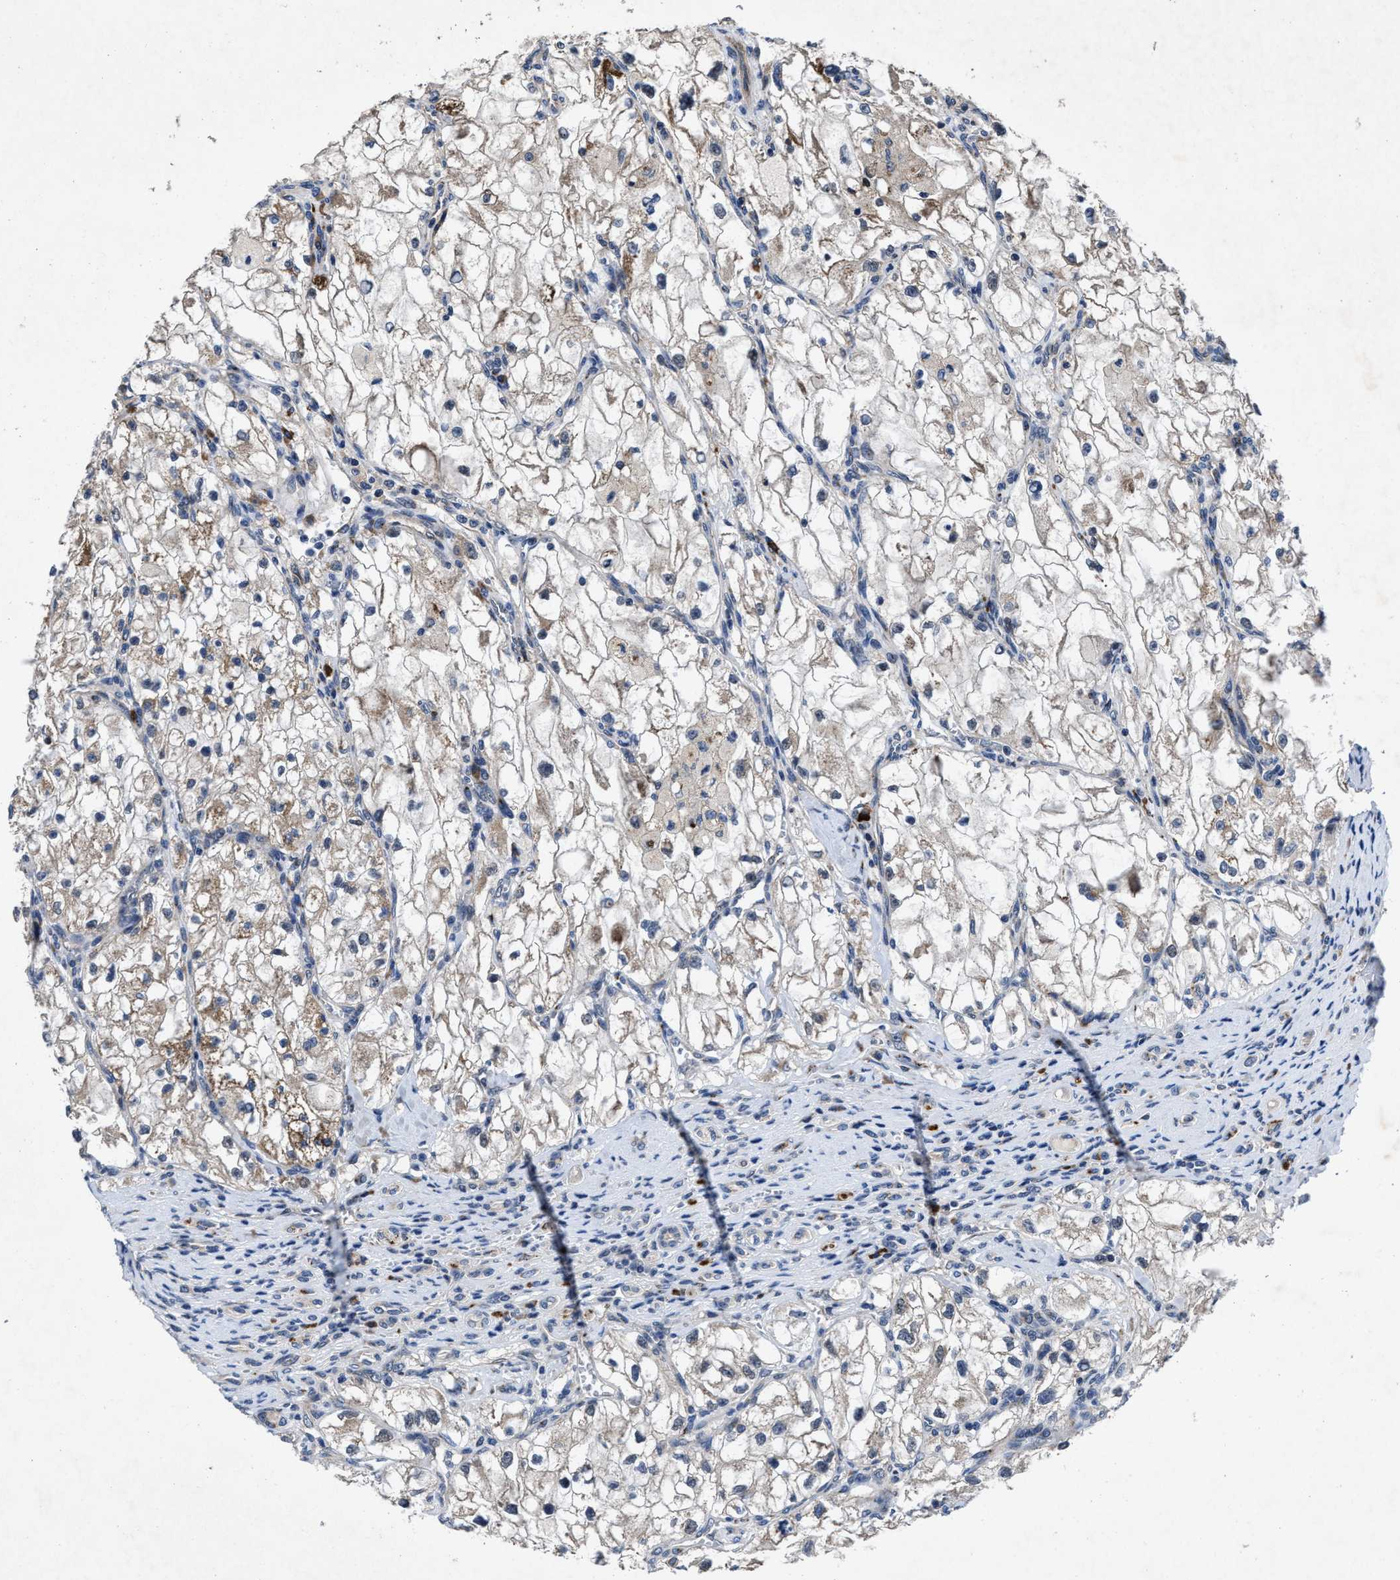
{"staining": {"intensity": "weak", "quantity": "25%-75%", "location": "cytoplasmic/membranous"}, "tissue": "renal cancer", "cell_type": "Tumor cells", "image_type": "cancer", "snomed": [{"axis": "morphology", "description": "Adenocarcinoma, NOS"}, {"axis": "topography", "description": "Kidney"}], "caption": "IHC image of neoplastic tissue: human renal cancer (adenocarcinoma) stained using immunohistochemistry (IHC) demonstrates low levels of weak protein expression localized specifically in the cytoplasmic/membranous of tumor cells, appearing as a cytoplasmic/membranous brown color.", "gene": "TMEM53", "patient": {"sex": "female", "age": 70}}